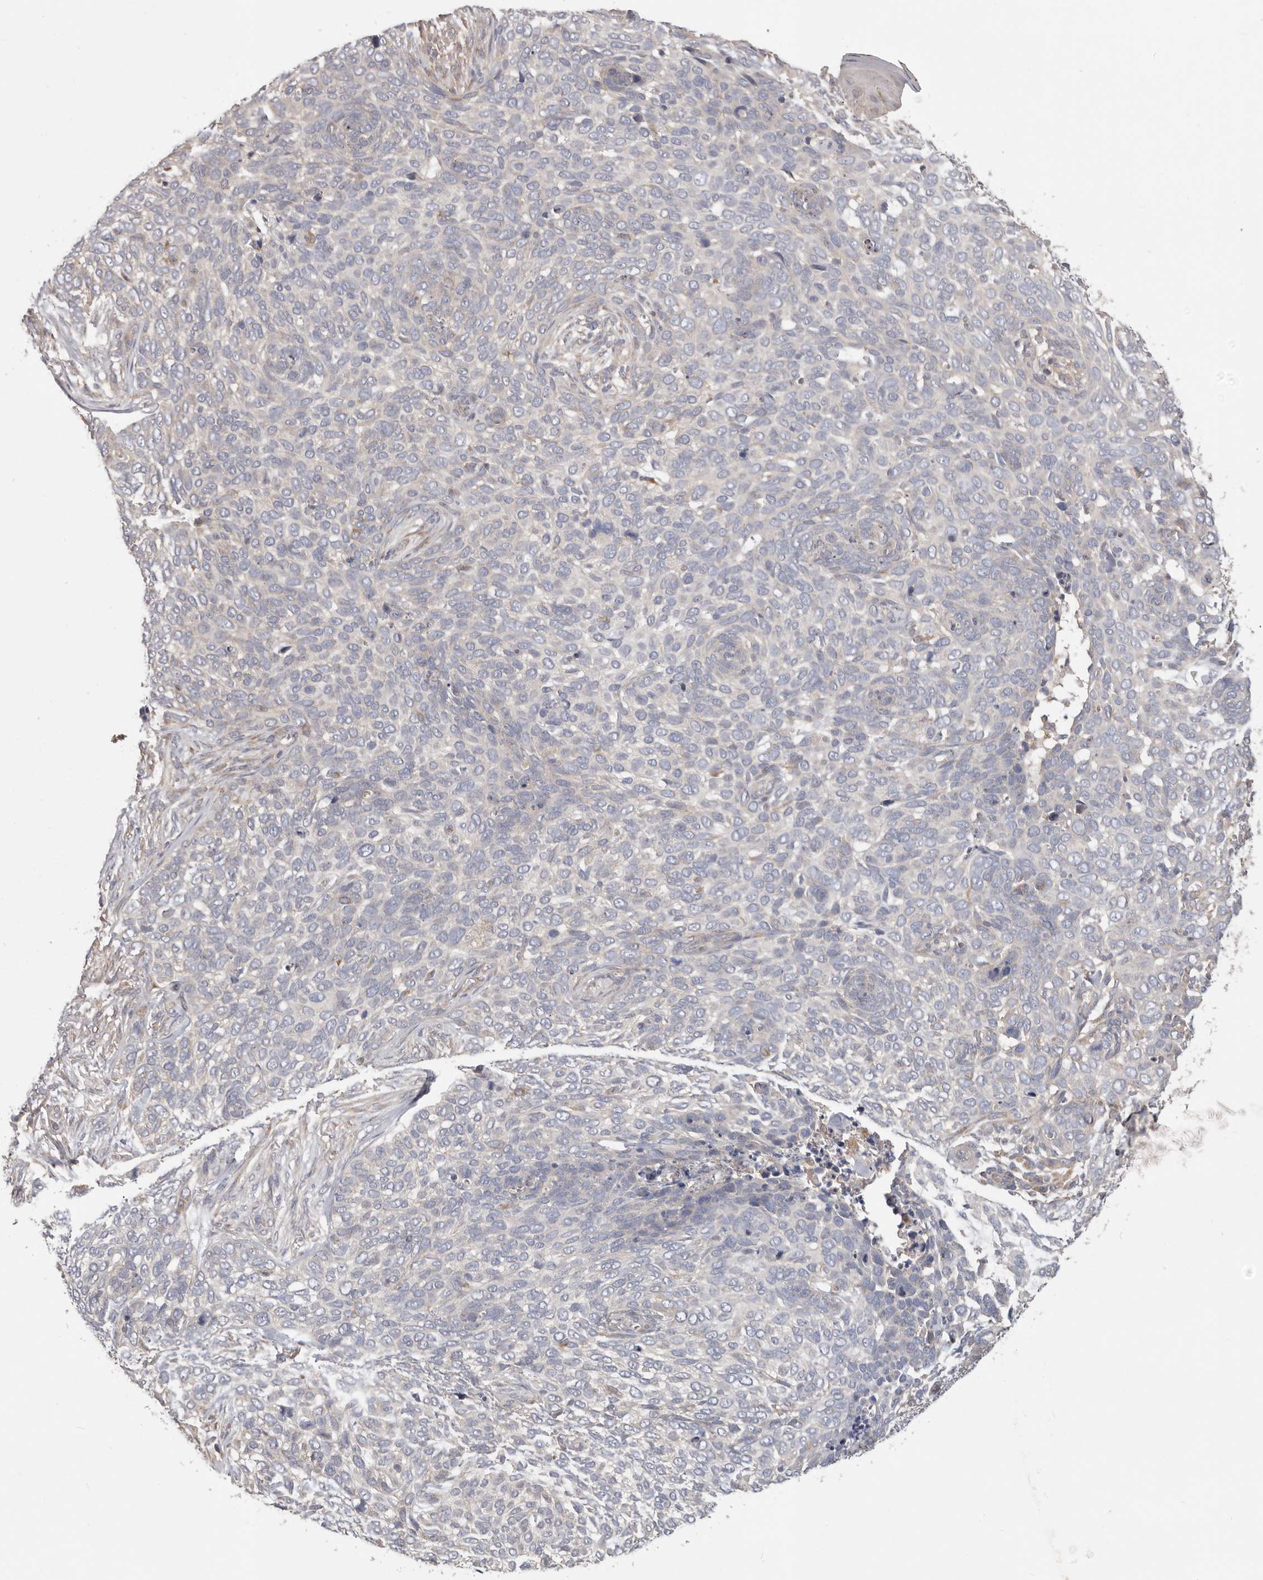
{"staining": {"intensity": "negative", "quantity": "none", "location": "none"}, "tissue": "skin cancer", "cell_type": "Tumor cells", "image_type": "cancer", "snomed": [{"axis": "morphology", "description": "Basal cell carcinoma"}, {"axis": "topography", "description": "Skin"}], "caption": "The photomicrograph displays no staining of tumor cells in skin cancer. Nuclei are stained in blue.", "gene": "LRP6", "patient": {"sex": "female", "age": 64}}